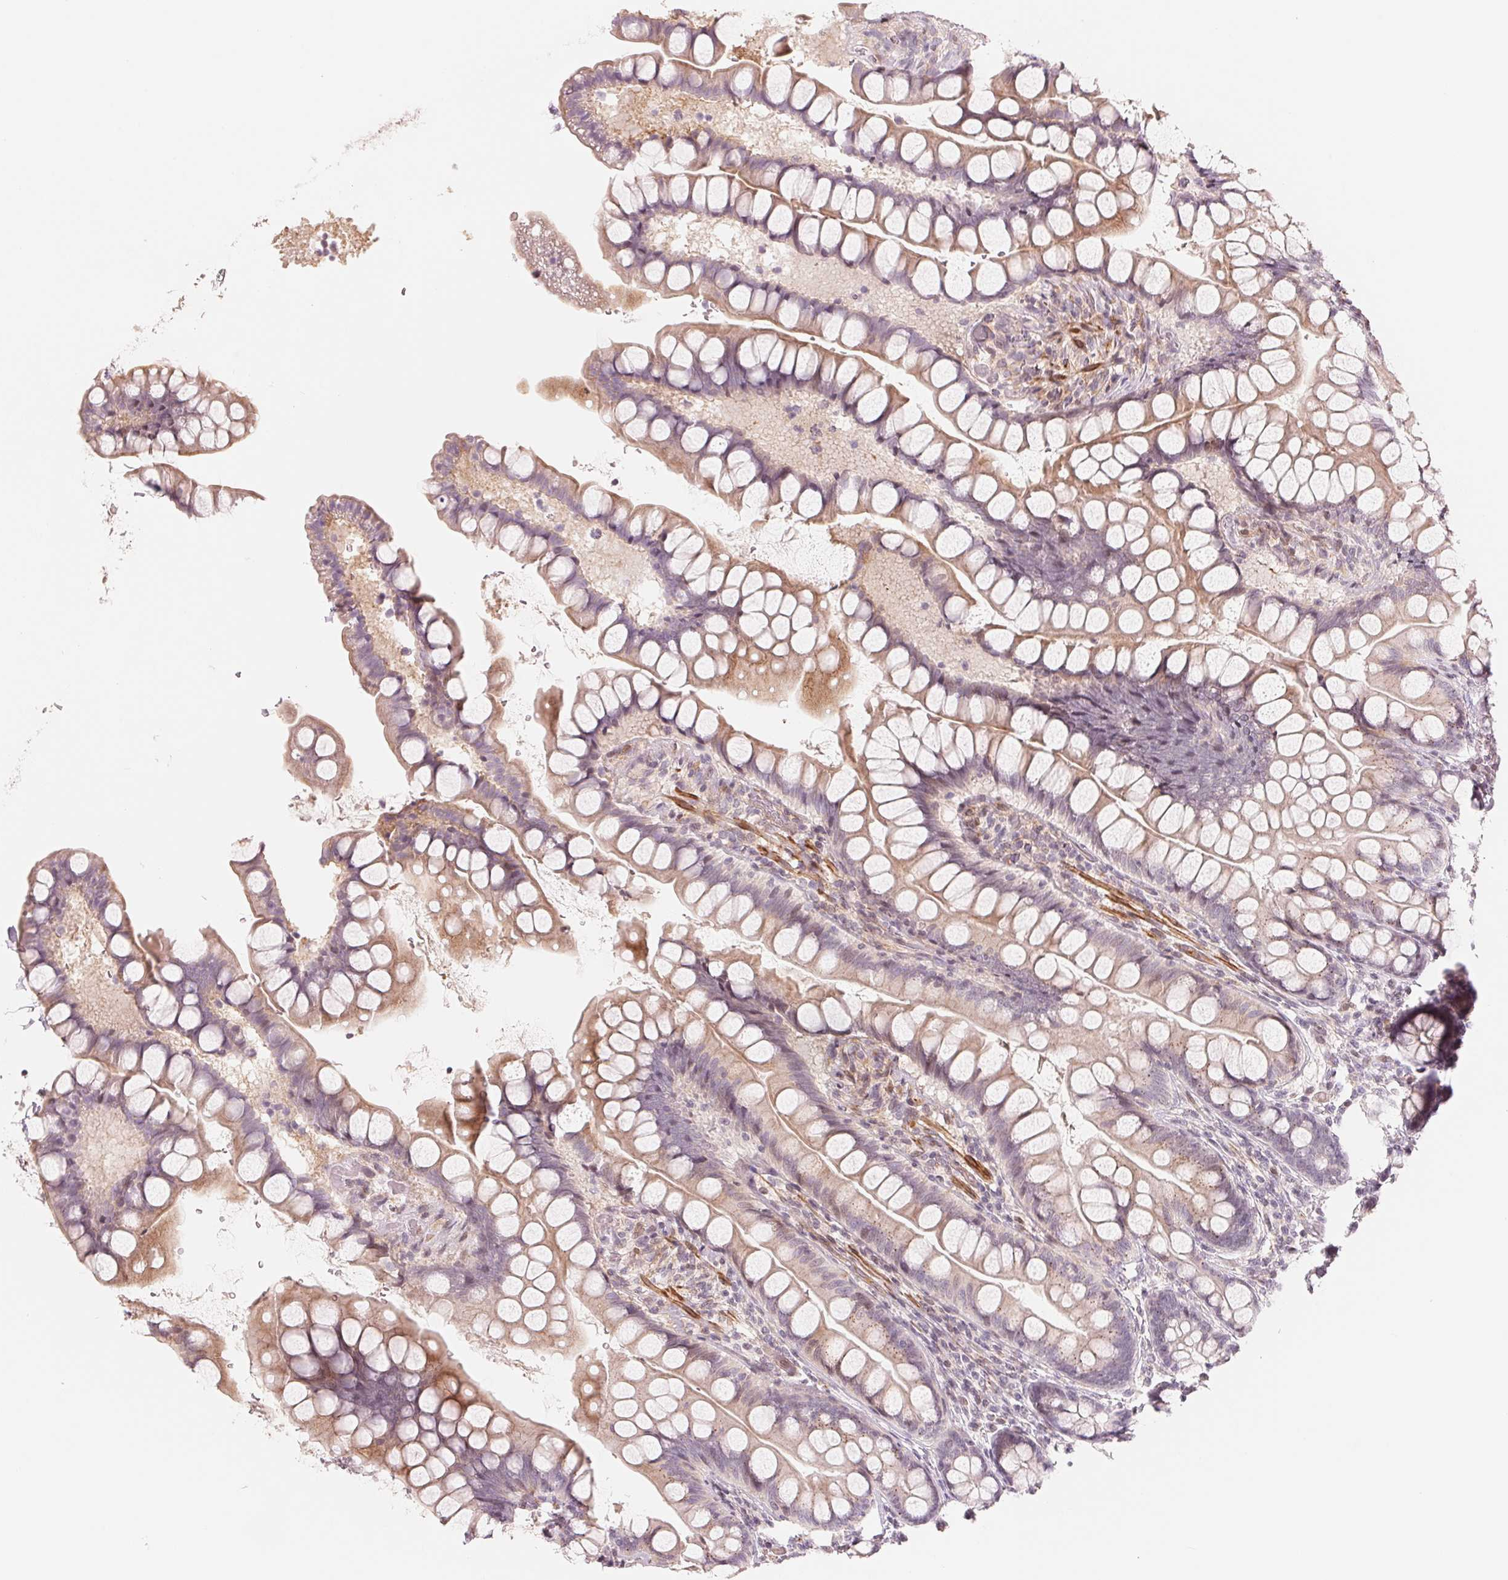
{"staining": {"intensity": "weak", "quantity": "25%-75%", "location": "cytoplasmic/membranous"}, "tissue": "small intestine", "cell_type": "Glandular cells", "image_type": "normal", "snomed": [{"axis": "morphology", "description": "Normal tissue, NOS"}, {"axis": "topography", "description": "Small intestine"}], "caption": "Normal small intestine demonstrates weak cytoplasmic/membranous expression in approximately 25%-75% of glandular cells, visualized by immunohistochemistry.", "gene": "SLC17A4", "patient": {"sex": "male", "age": 70}}